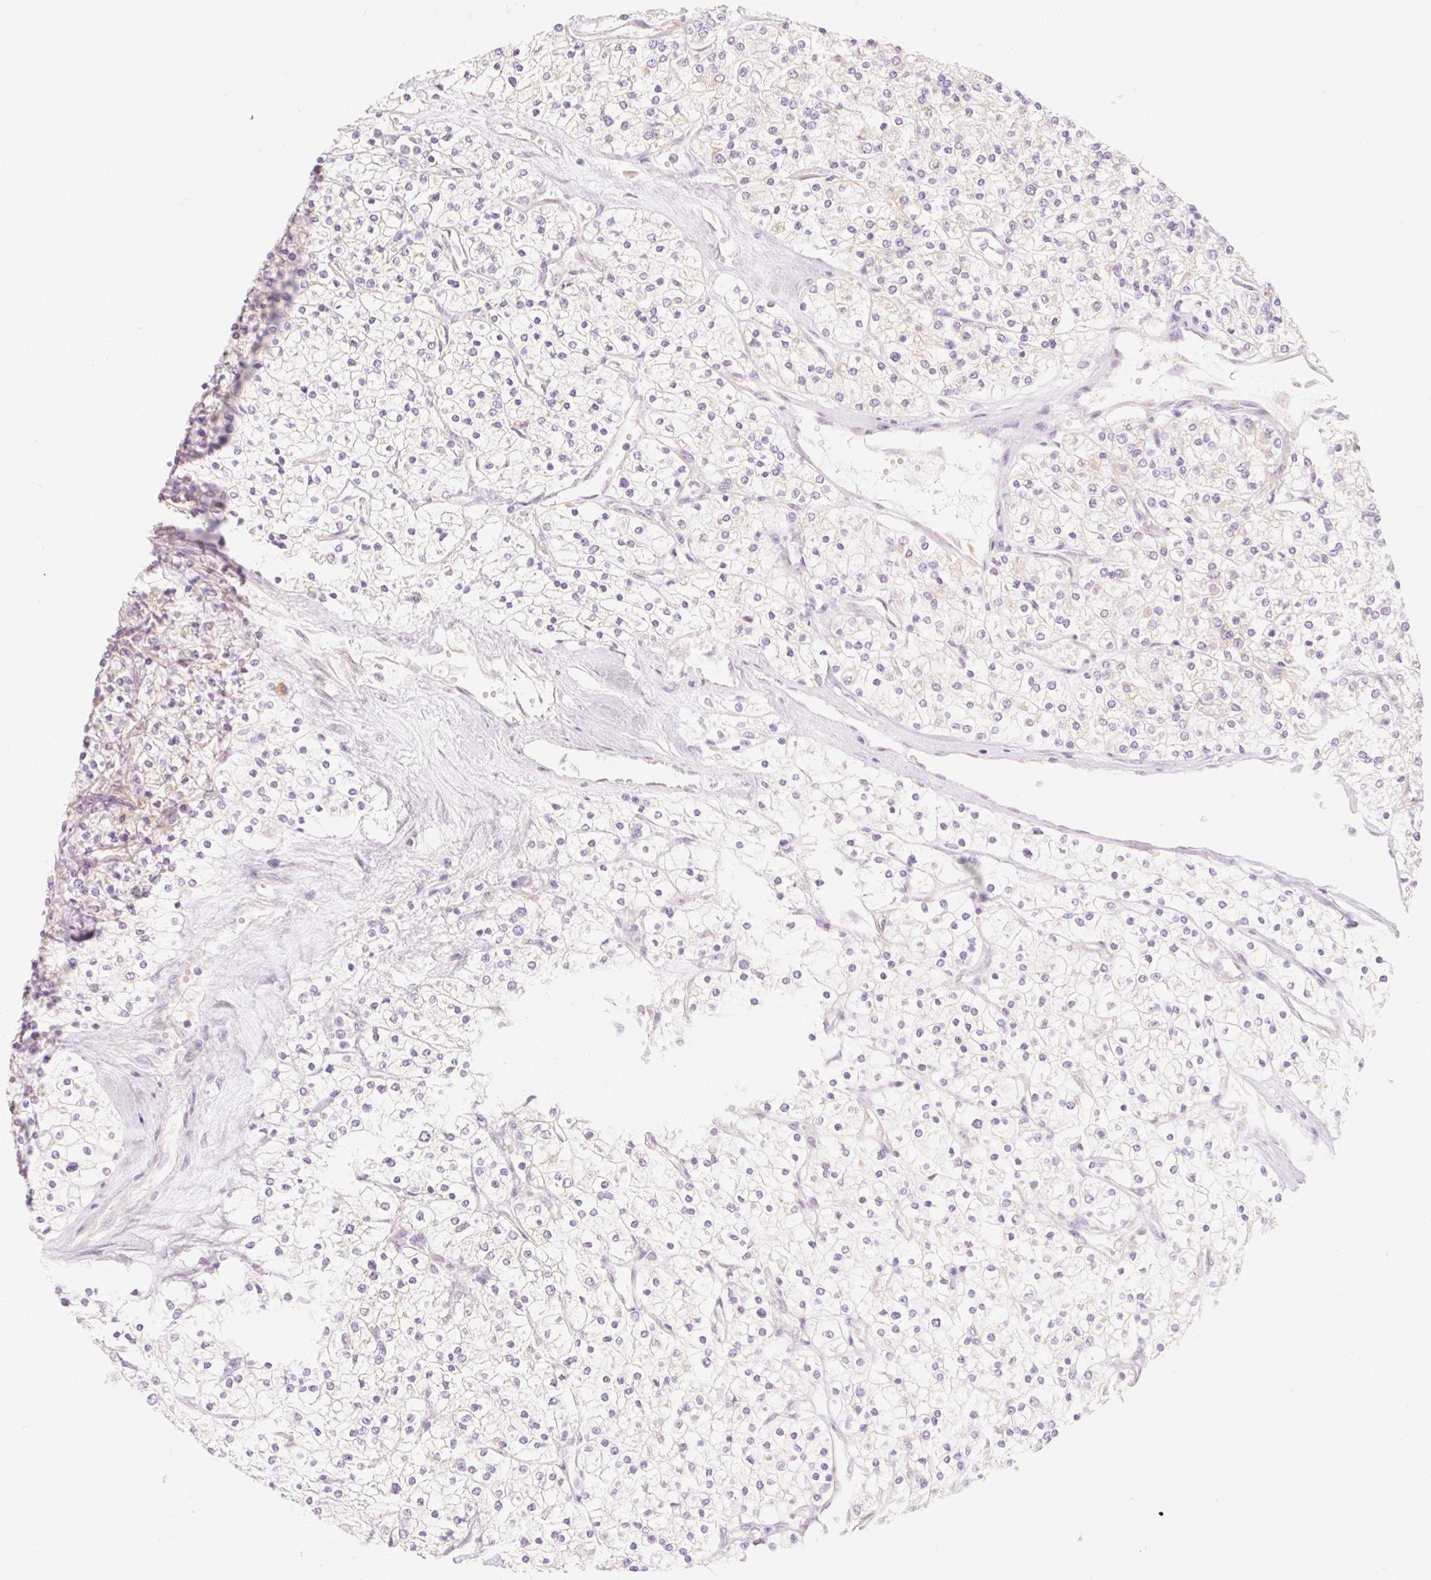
{"staining": {"intensity": "negative", "quantity": "none", "location": "none"}, "tissue": "renal cancer", "cell_type": "Tumor cells", "image_type": "cancer", "snomed": [{"axis": "morphology", "description": "Adenocarcinoma, NOS"}, {"axis": "topography", "description": "Kidney"}], "caption": "DAB (3,3'-diaminobenzidine) immunohistochemical staining of human renal adenocarcinoma exhibits no significant staining in tumor cells.", "gene": "MYO1D", "patient": {"sex": "male", "age": 80}}